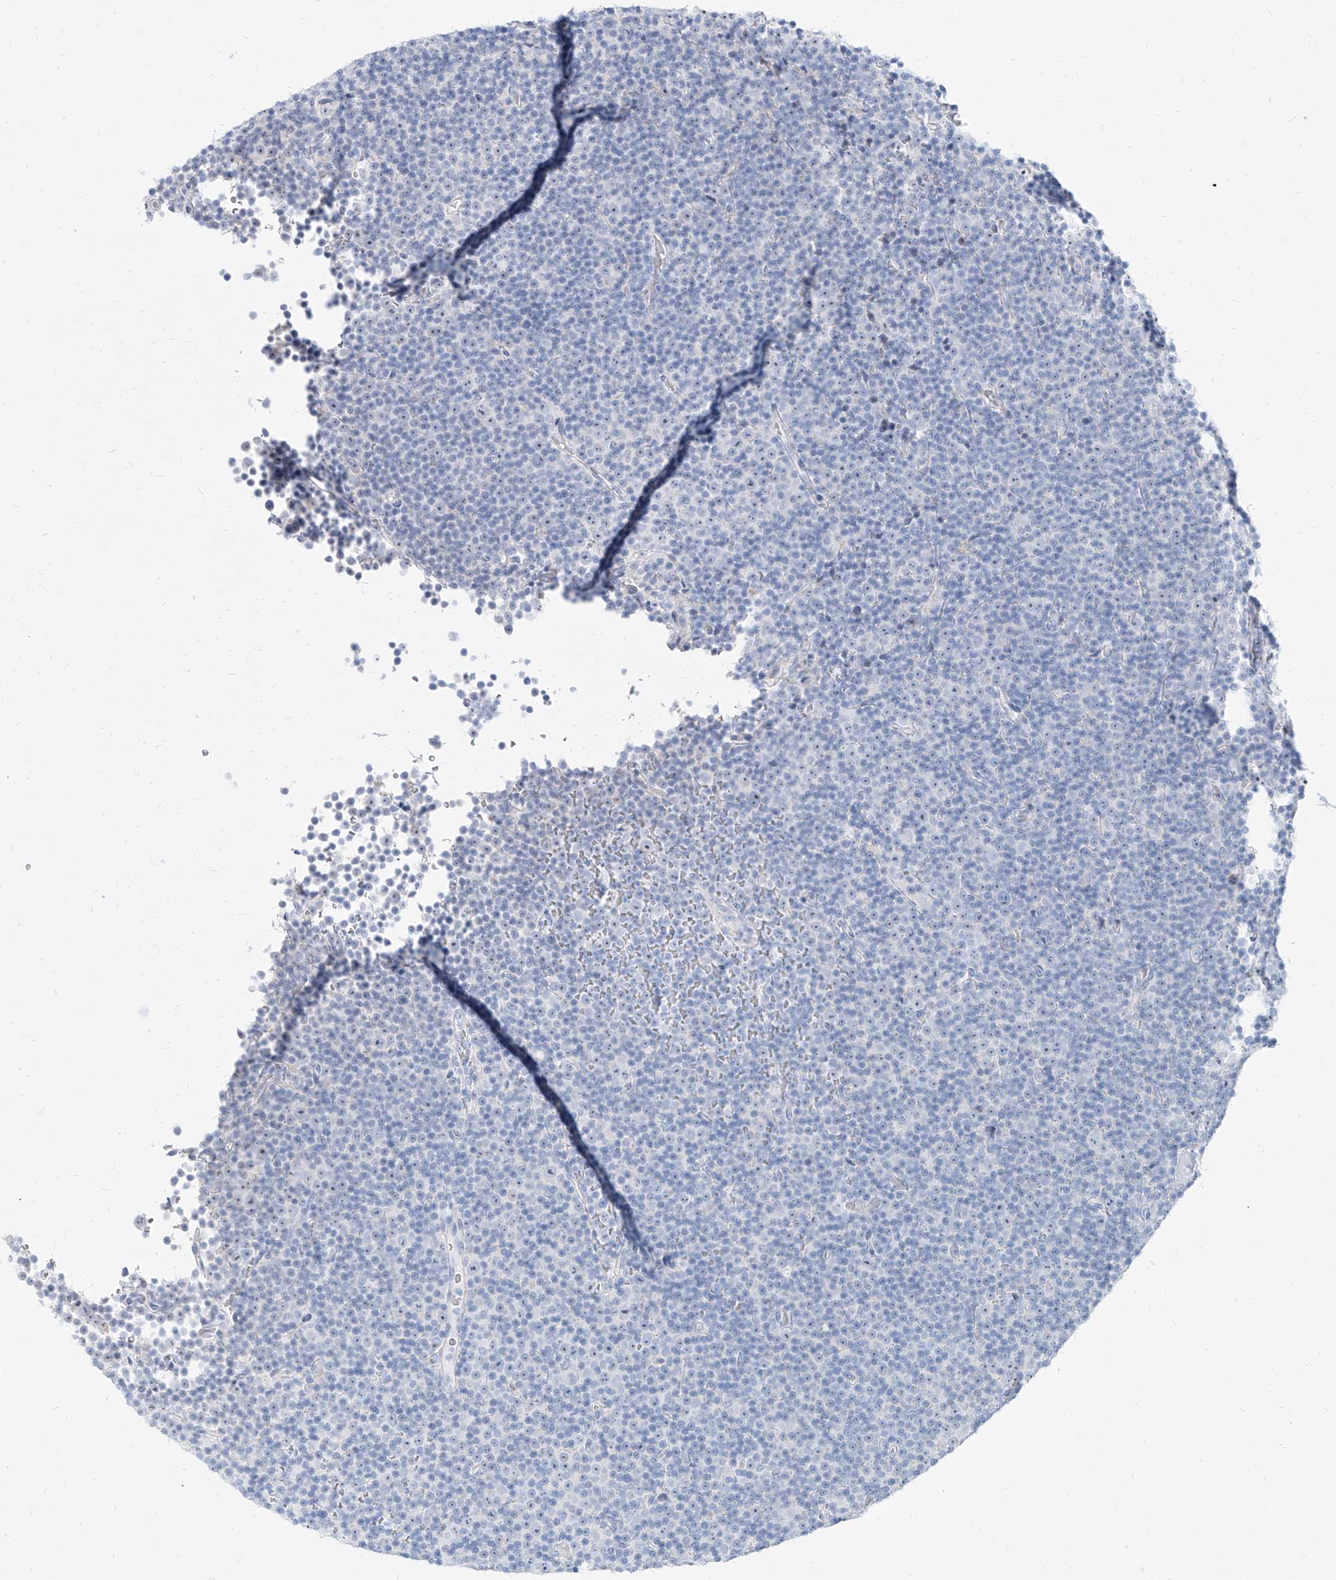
{"staining": {"intensity": "negative", "quantity": "none", "location": "none"}, "tissue": "lymphoma", "cell_type": "Tumor cells", "image_type": "cancer", "snomed": [{"axis": "morphology", "description": "Malignant lymphoma, non-Hodgkin's type, Low grade"}, {"axis": "topography", "description": "Lymph node"}], "caption": "High power microscopy micrograph of an IHC micrograph of lymphoma, revealing no significant staining in tumor cells.", "gene": "TXLNB", "patient": {"sex": "female", "age": 67}}